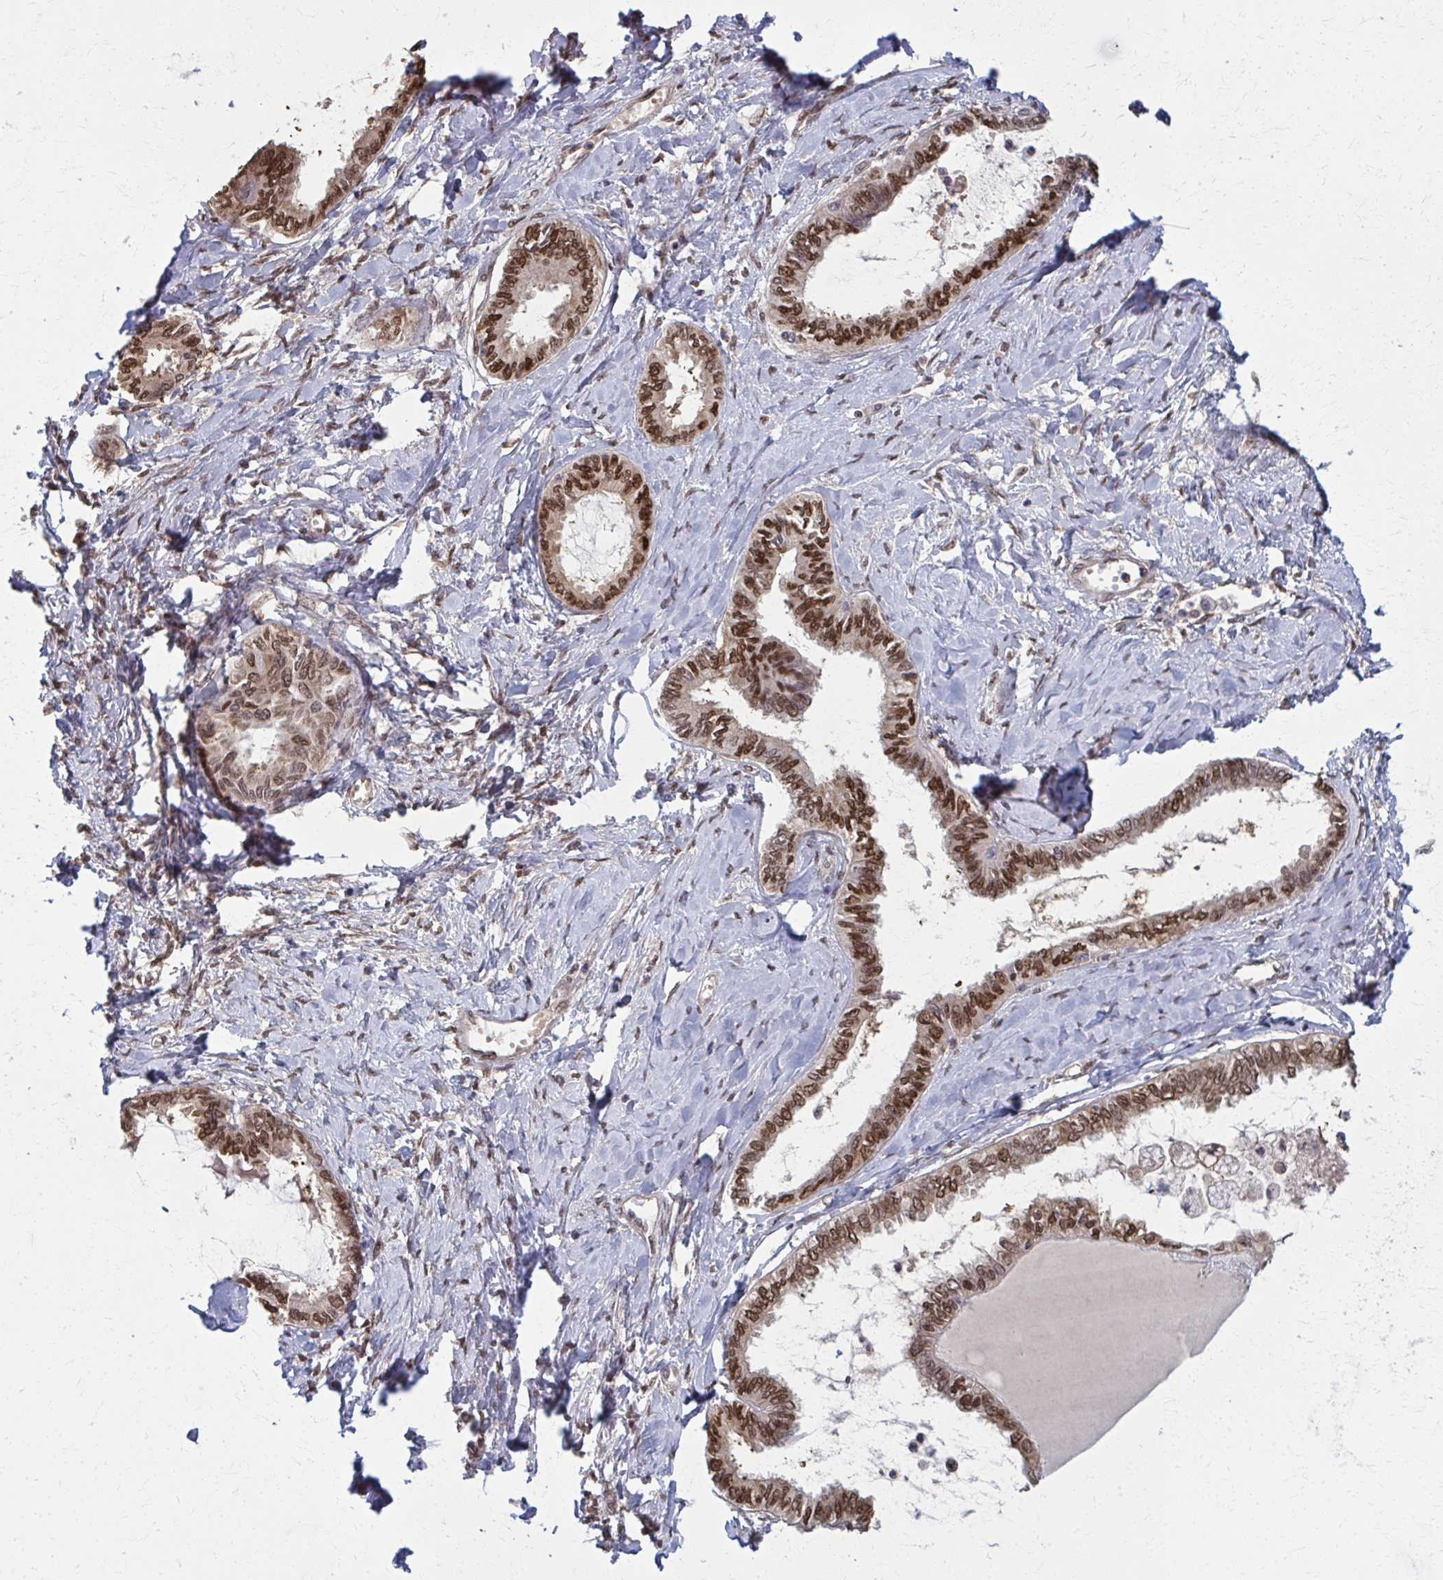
{"staining": {"intensity": "moderate", "quantity": ">75%", "location": "nuclear"}, "tissue": "ovarian cancer", "cell_type": "Tumor cells", "image_type": "cancer", "snomed": [{"axis": "morphology", "description": "Carcinoma, endometroid"}, {"axis": "topography", "description": "Ovary"}], "caption": "Tumor cells demonstrate moderate nuclear expression in about >75% of cells in endometroid carcinoma (ovarian).", "gene": "MDH1", "patient": {"sex": "female", "age": 70}}